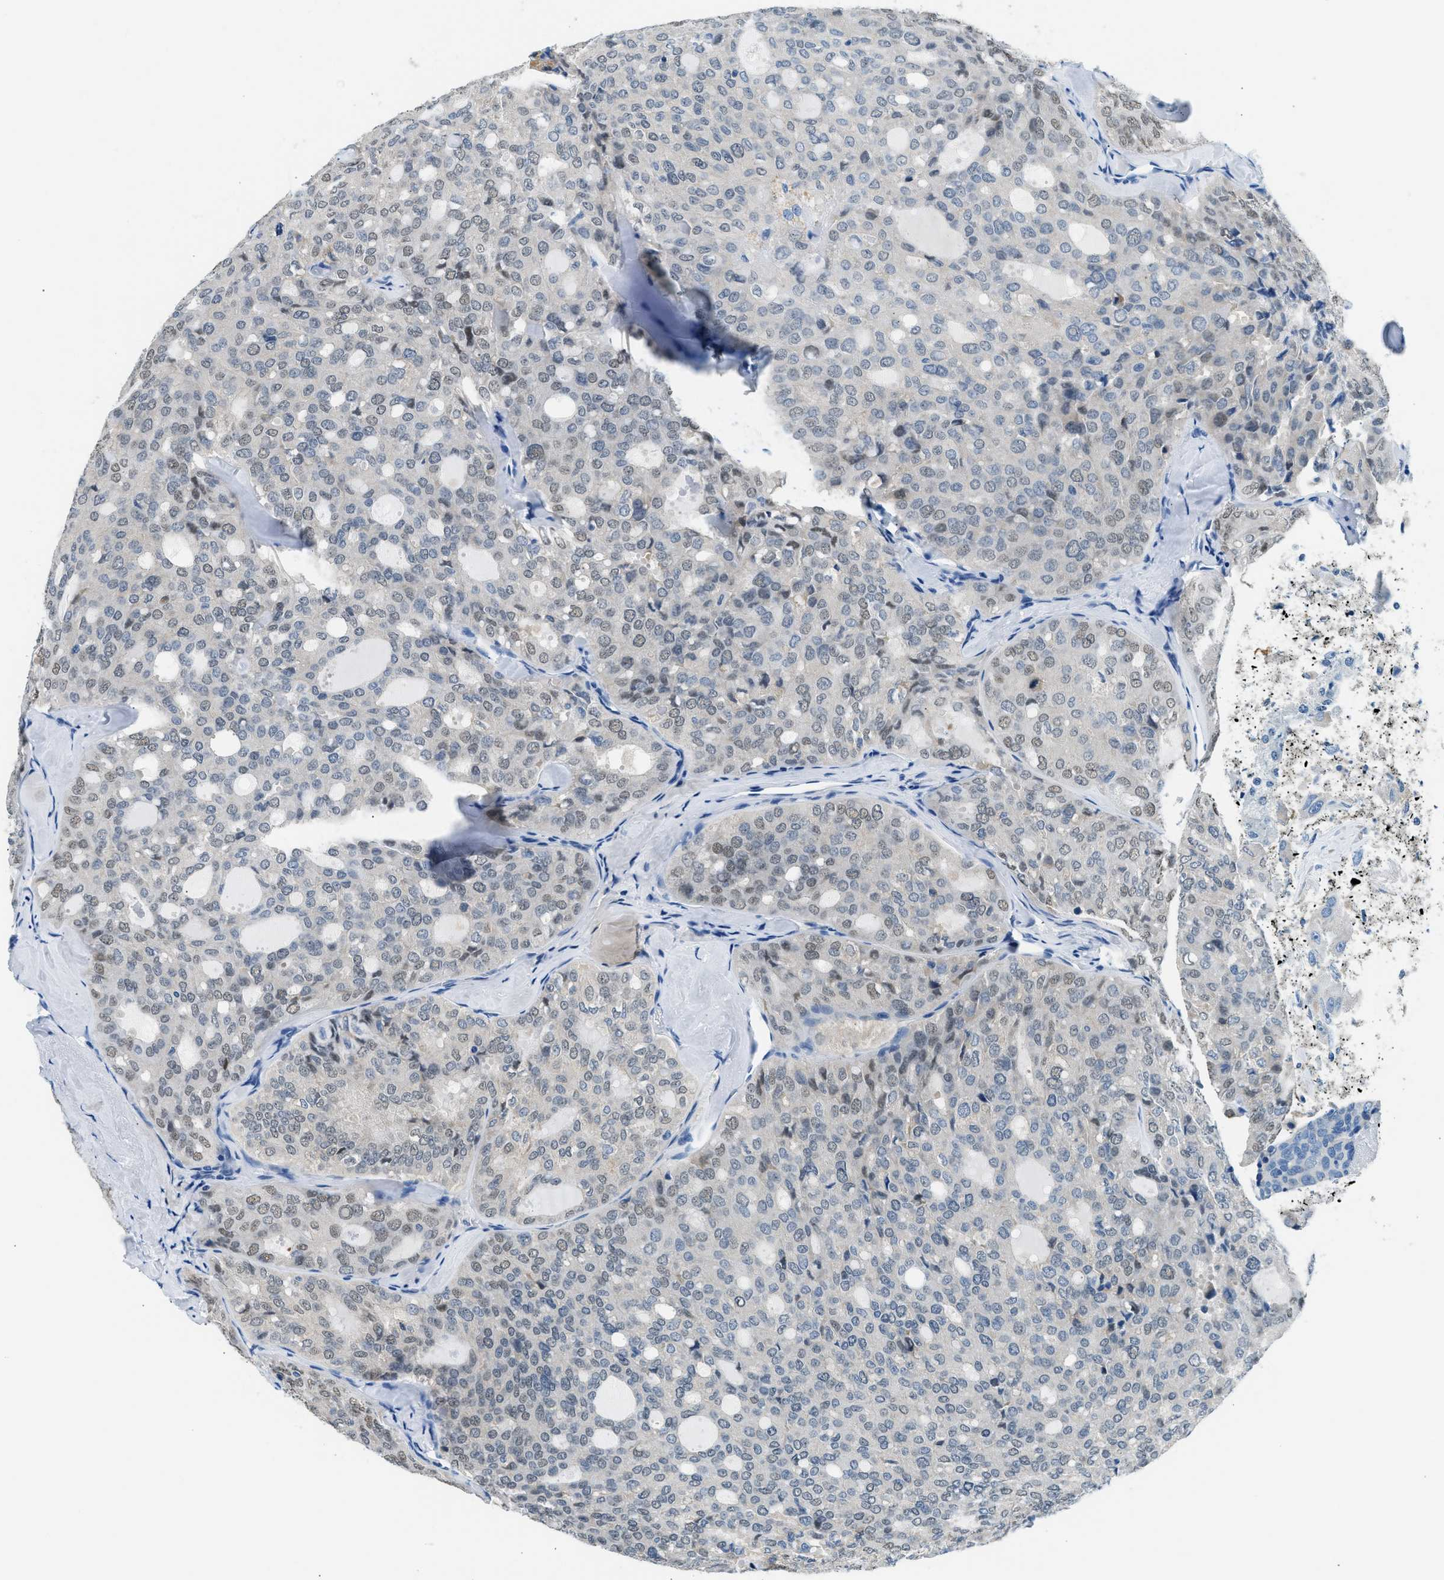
{"staining": {"intensity": "weak", "quantity": "25%-75%", "location": "nuclear"}, "tissue": "thyroid cancer", "cell_type": "Tumor cells", "image_type": "cancer", "snomed": [{"axis": "morphology", "description": "Follicular adenoma carcinoma, NOS"}, {"axis": "topography", "description": "Thyroid gland"}], "caption": "Immunohistochemistry (IHC) micrograph of human thyroid cancer stained for a protein (brown), which exhibits low levels of weak nuclear staining in about 25%-75% of tumor cells.", "gene": "CLDN18", "patient": {"sex": "male", "age": 75}}